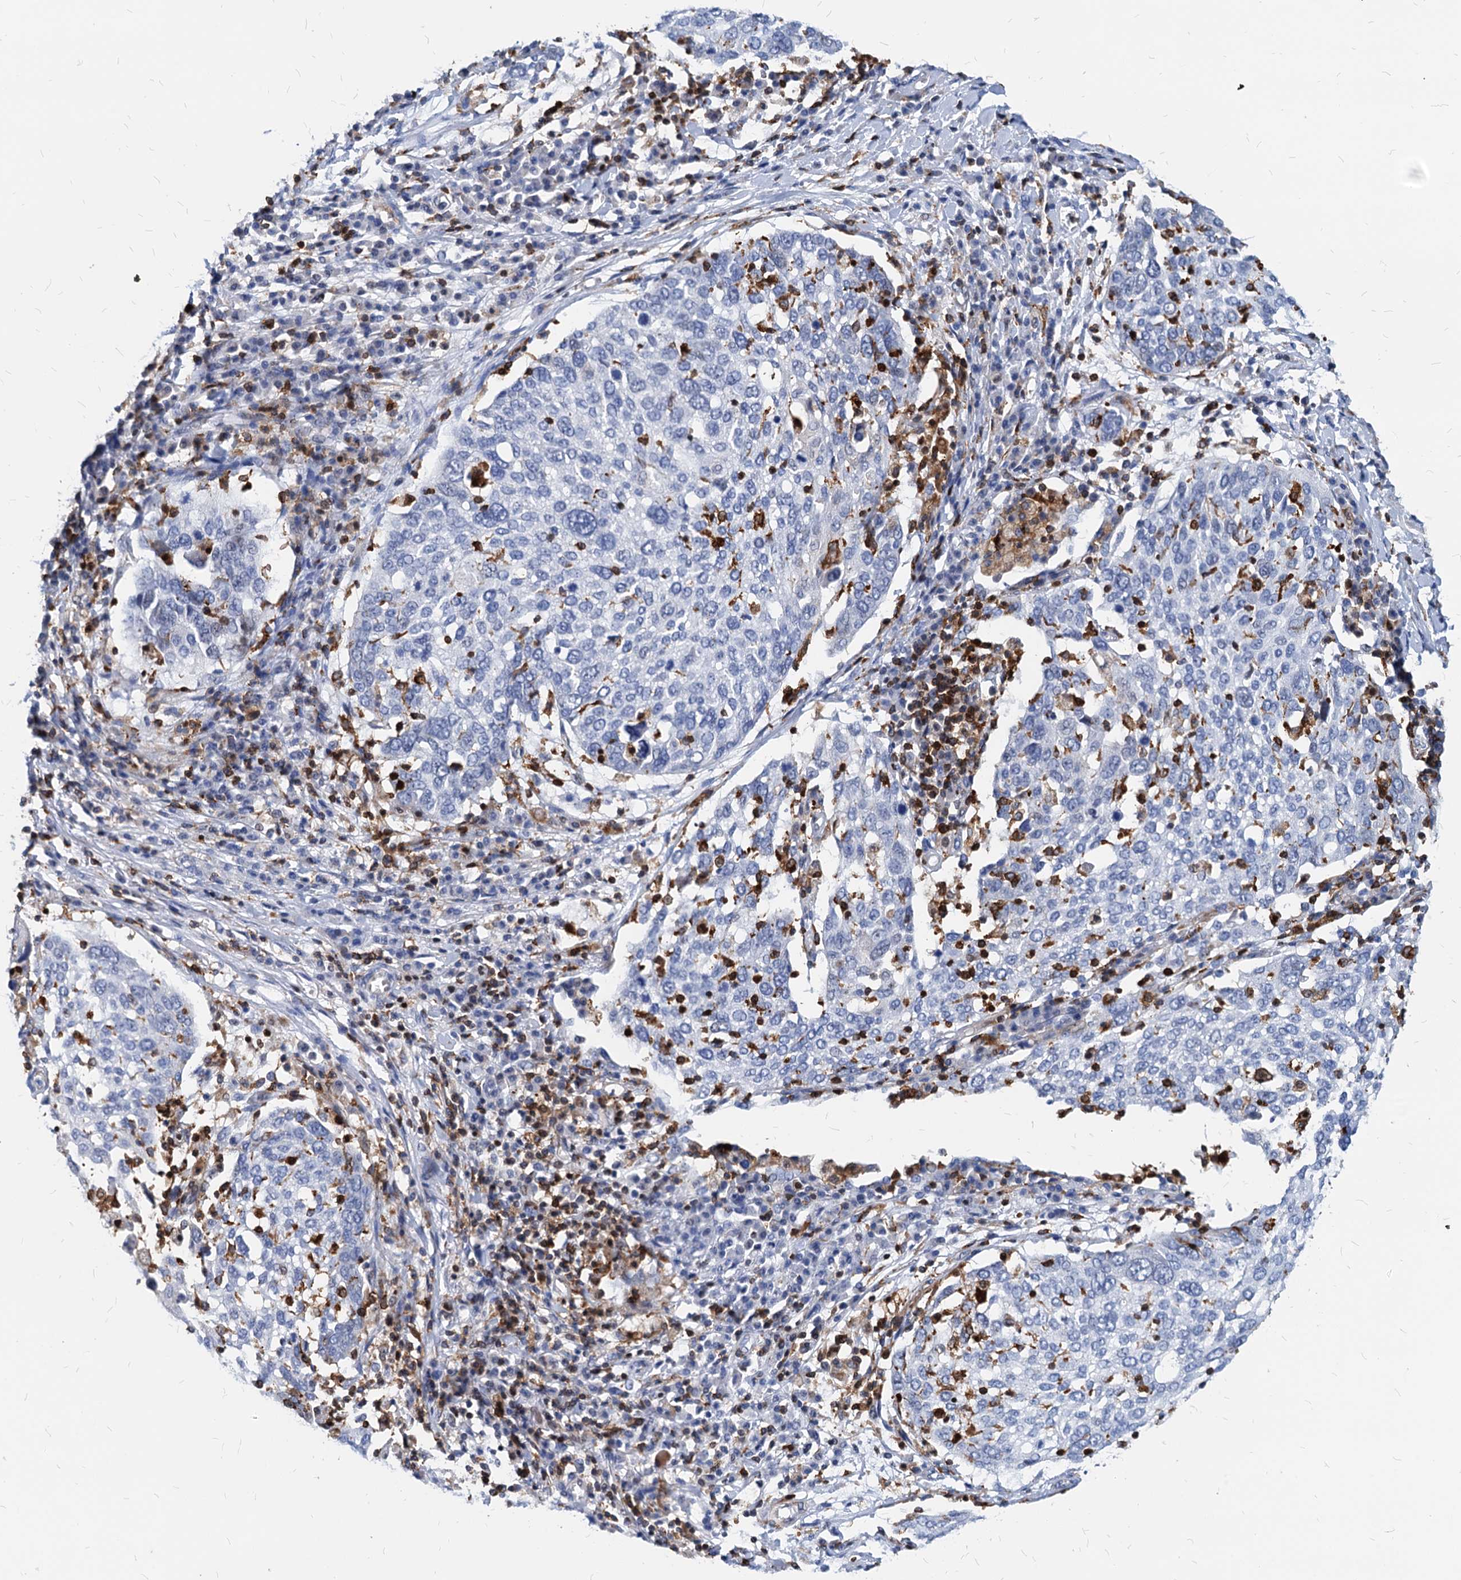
{"staining": {"intensity": "negative", "quantity": "none", "location": "none"}, "tissue": "lung cancer", "cell_type": "Tumor cells", "image_type": "cancer", "snomed": [{"axis": "morphology", "description": "Squamous cell carcinoma, NOS"}, {"axis": "topography", "description": "Lung"}], "caption": "Immunohistochemistry (IHC) histopathology image of neoplastic tissue: squamous cell carcinoma (lung) stained with DAB reveals no significant protein staining in tumor cells.", "gene": "LCP2", "patient": {"sex": "male", "age": 65}}